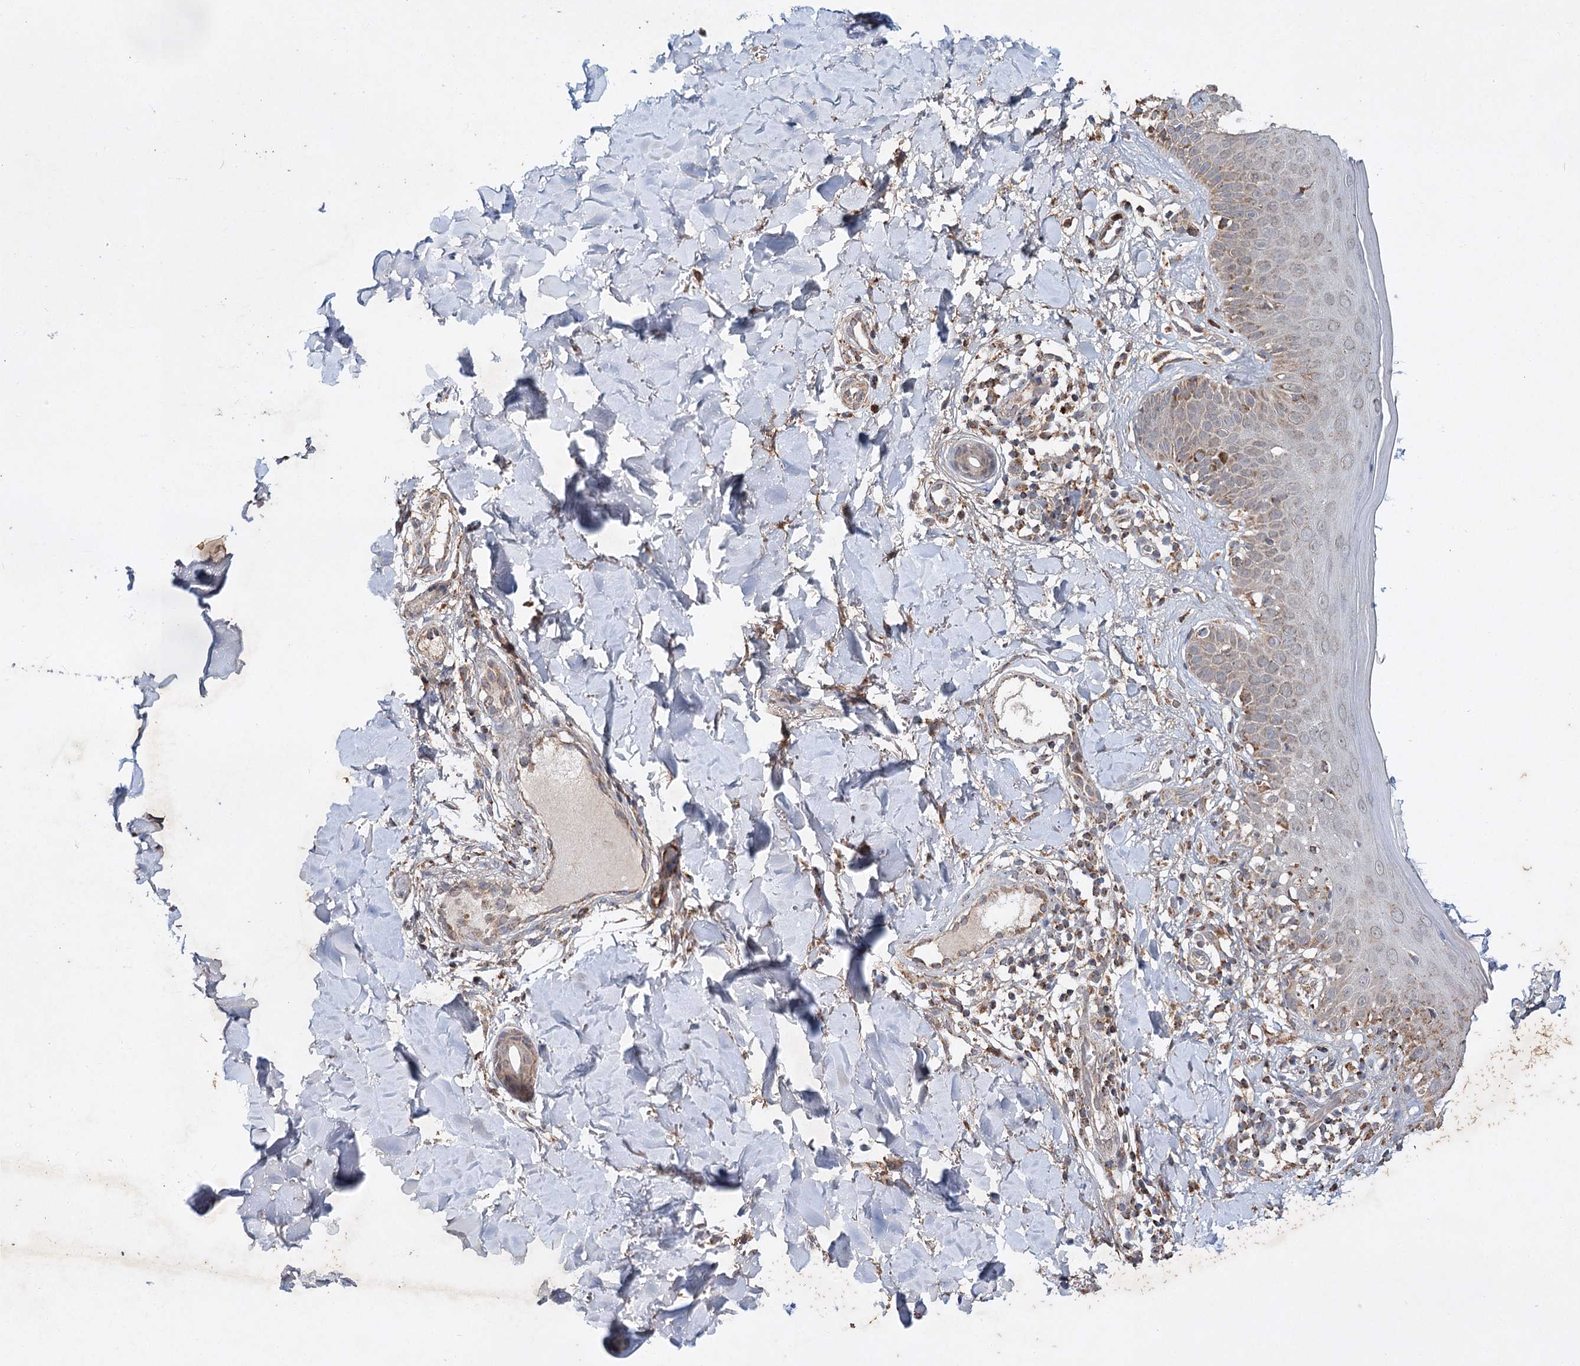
{"staining": {"intensity": "weak", "quantity": ">75%", "location": "cytoplasmic/membranous"}, "tissue": "skin", "cell_type": "Fibroblasts", "image_type": "normal", "snomed": [{"axis": "morphology", "description": "Normal tissue, NOS"}, {"axis": "topography", "description": "Skin"}], "caption": "A high-resolution photomicrograph shows immunohistochemistry staining of unremarkable skin, which reveals weak cytoplasmic/membranous expression in about >75% of fibroblasts. (brown staining indicates protein expression, while blue staining denotes nuclei).", "gene": "PIK3CB", "patient": {"sex": "male", "age": 52}}